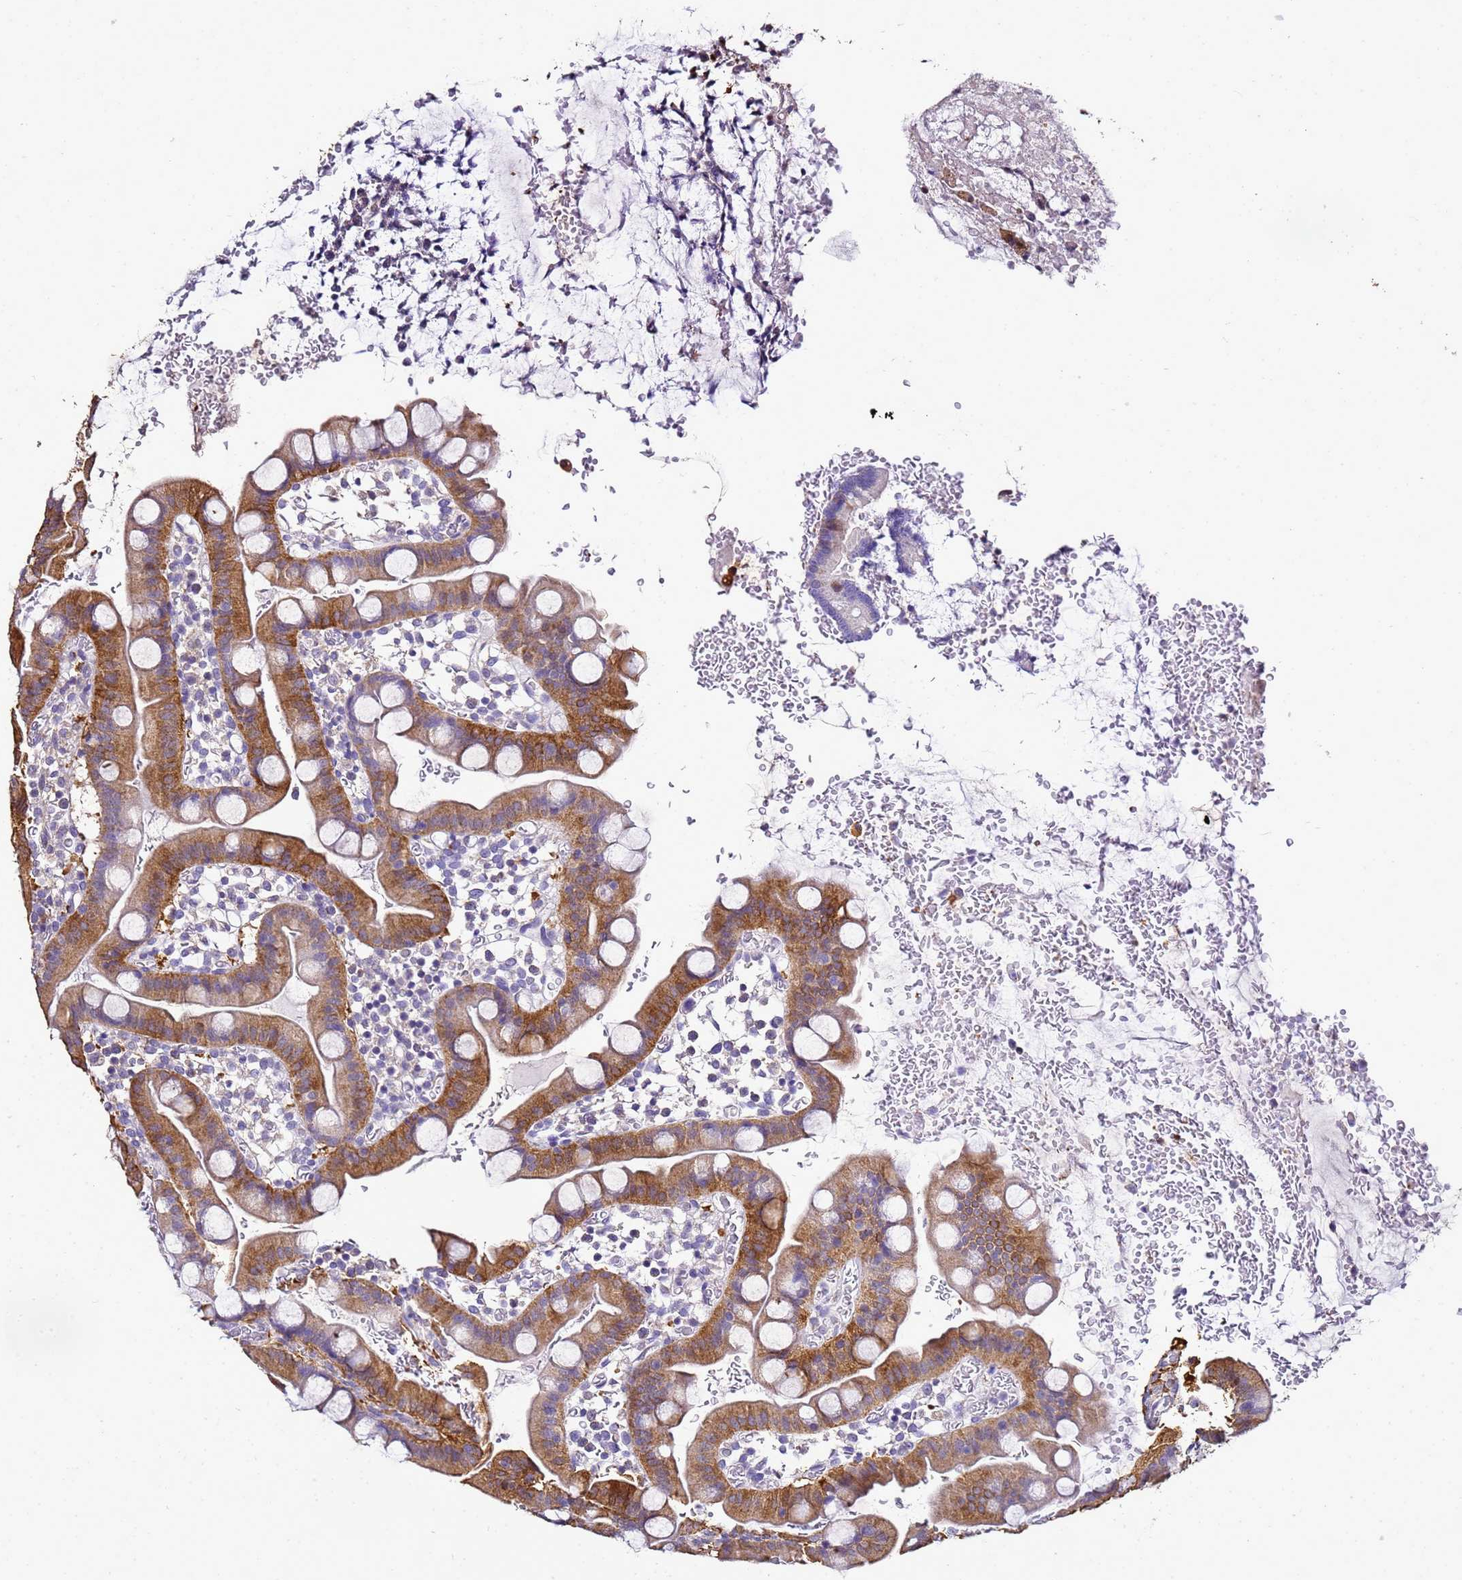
{"staining": {"intensity": "moderate", "quantity": "25%-75%", "location": "cytoplasmic/membranous"}, "tissue": "small intestine", "cell_type": "Glandular cells", "image_type": "normal", "snomed": [{"axis": "morphology", "description": "Normal tissue, NOS"}, {"axis": "topography", "description": "Stomach, upper"}, {"axis": "topography", "description": "Stomach, lower"}, {"axis": "topography", "description": "Small intestine"}], "caption": "Glandular cells display medium levels of moderate cytoplasmic/membranous staining in approximately 25%-75% of cells in normal human small intestine.", "gene": "ENOPH1", "patient": {"sex": "male", "age": 68}}